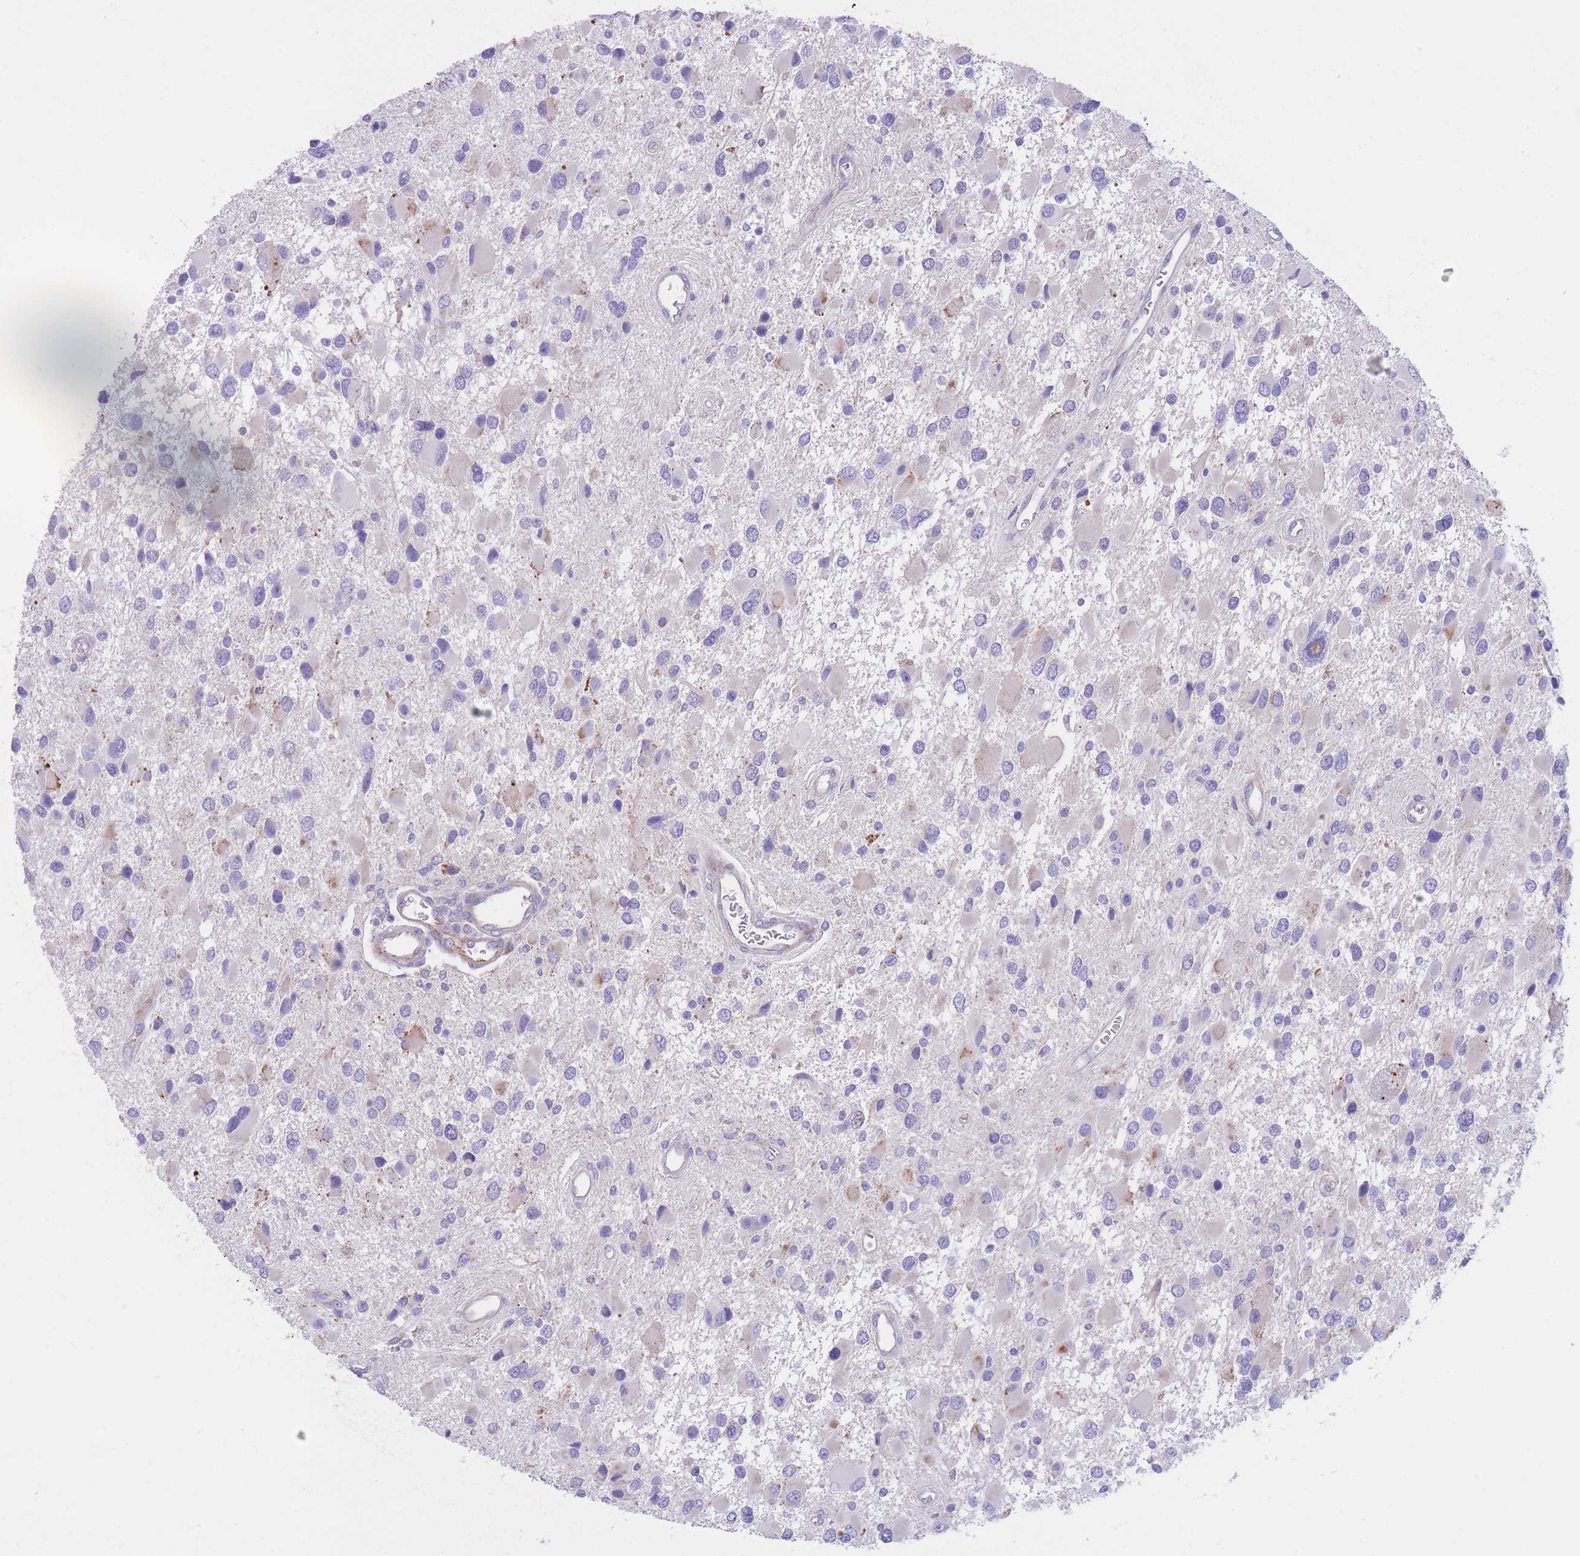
{"staining": {"intensity": "negative", "quantity": "none", "location": "none"}, "tissue": "glioma", "cell_type": "Tumor cells", "image_type": "cancer", "snomed": [{"axis": "morphology", "description": "Glioma, malignant, High grade"}, {"axis": "topography", "description": "Brain"}], "caption": "This is an immunohistochemistry (IHC) image of glioma. There is no expression in tumor cells.", "gene": "QTRT1", "patient": {"sex": "male", "age": 53}}